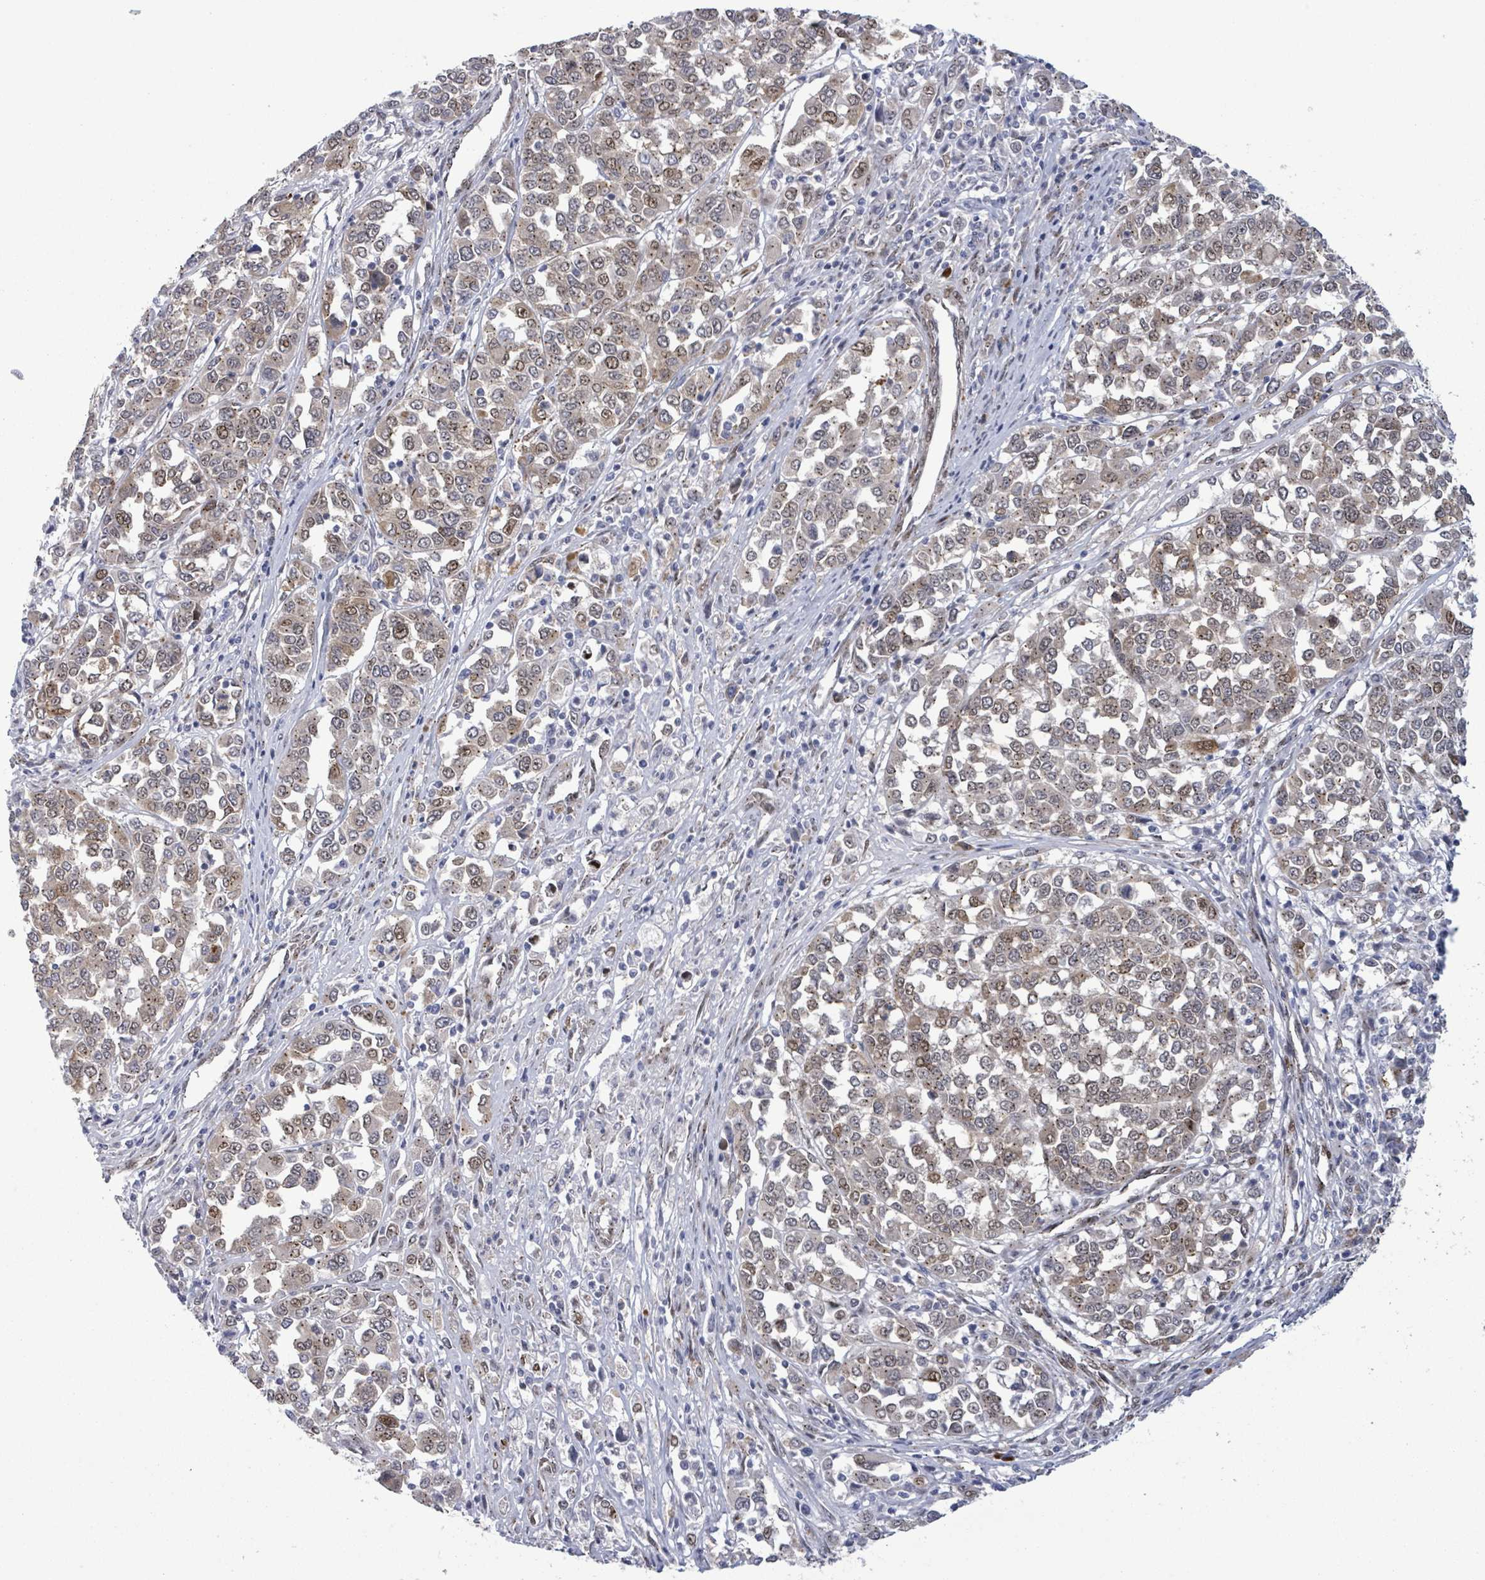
{"staining": {"intensity": "moderate", "quantity": "25%-75%", "location": "nuclear"}, "tissue": "melanoma", "cell_type": "Tumor cells", "image_type": "cancer", "snomed": [{"axis": "morphology", "description": "Malignant melanoma, Metastatic site"}, {"axis": "topography", "description": "Lymph node"}], "caption": "Protein analysis of melanoma tissue shows moderate nuclear expression in approximately 25%-75% of tumor cells.", "gene": "TUSC1", "patient": {"sex": "male", "age": 44}}